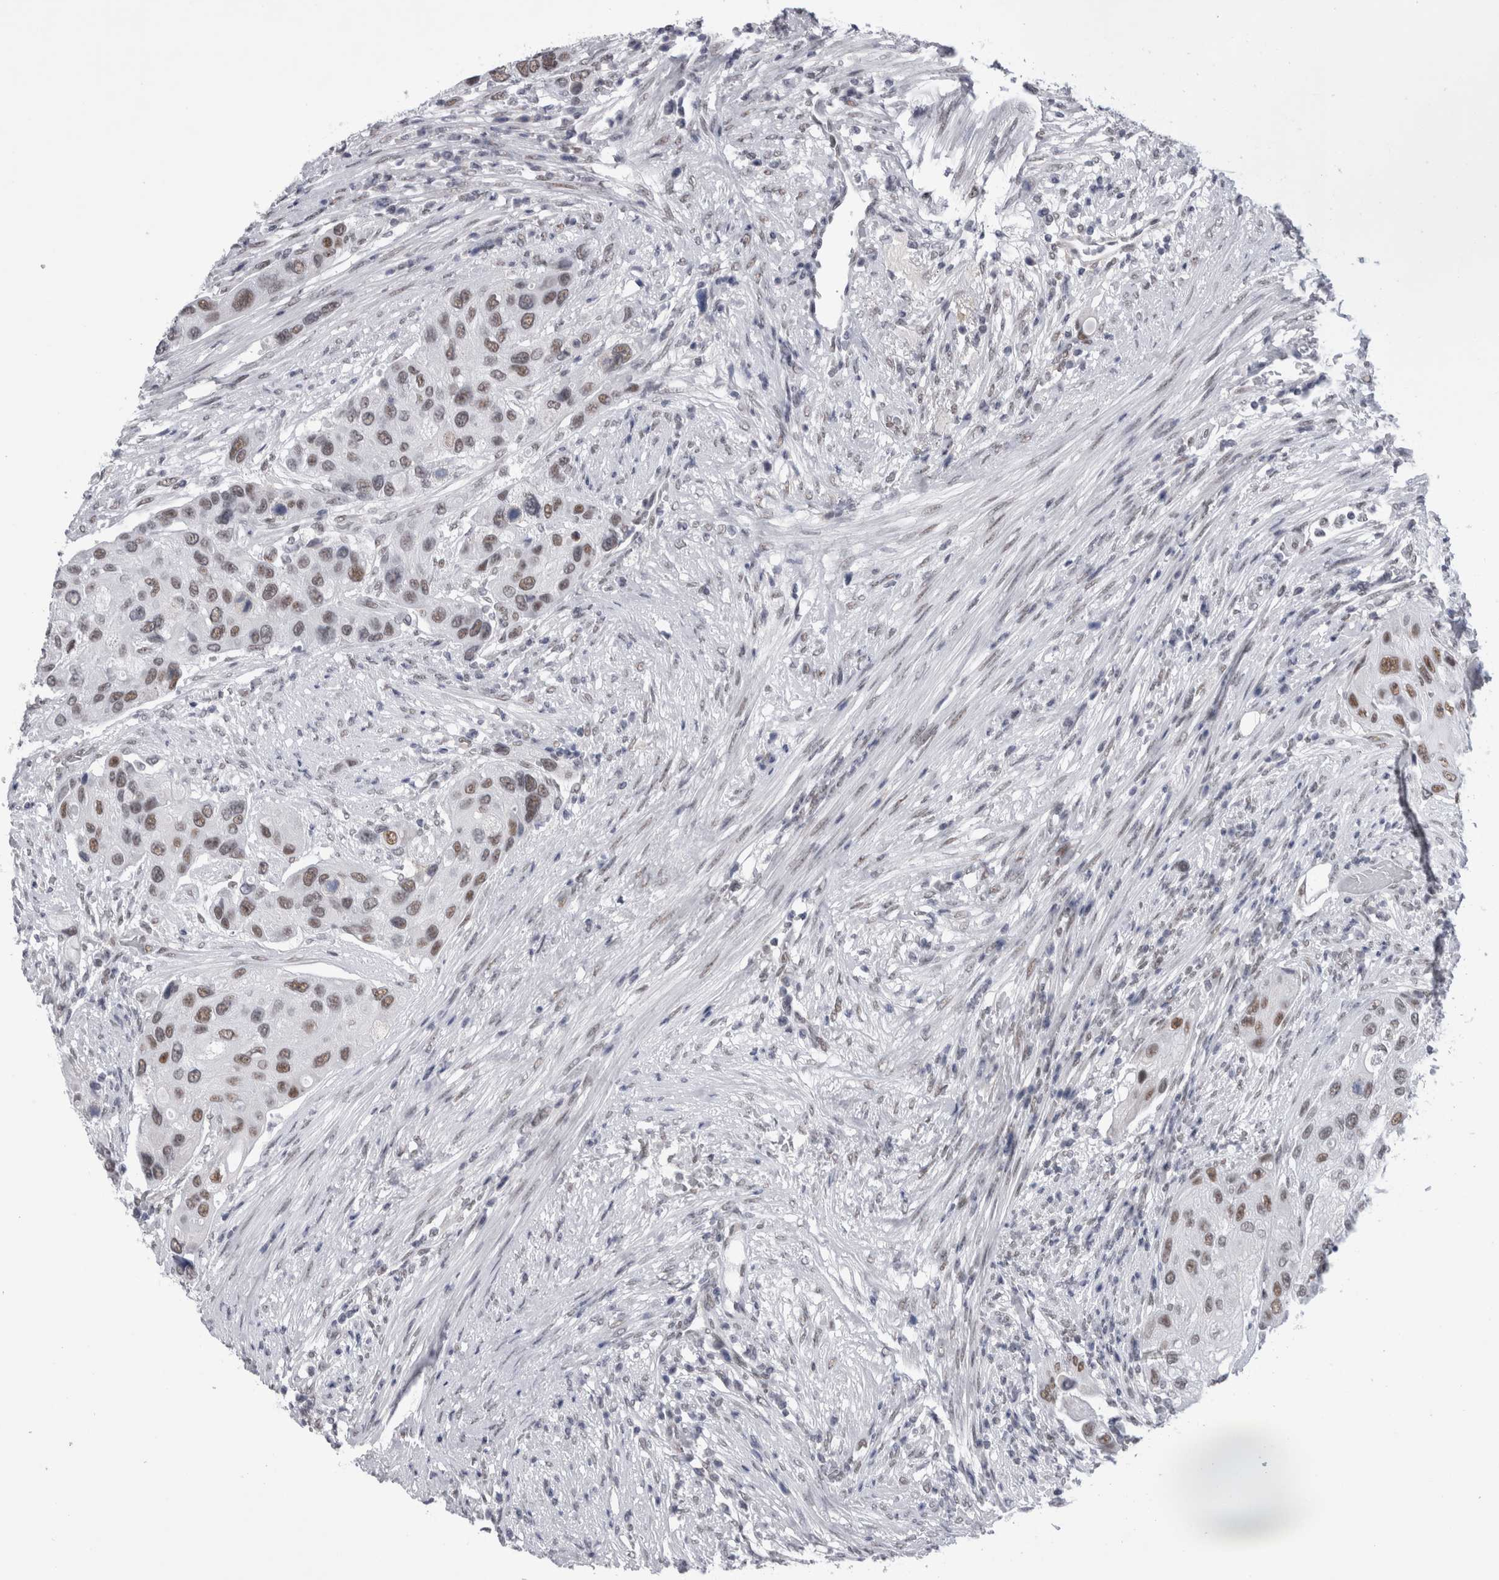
{"staining": {"intensity": "weak", "quantity": ">75%", "location": "nuclear"}, "tissue": "urothelial cancer", "cell_type": "Tumor cells", "image_type": "cancer", "snomed": [{"axis": "morphology", "description": "Urothelial carcinoma, High grade"}, {"axis": "topography", "description": "Urinary bladder"}], "caption": "Human urothelial cancer stained with a protein marker demonstrates weak staining in tumor cells.", "gene": "API5", "patient": {"sex": "female", "age": 56}}